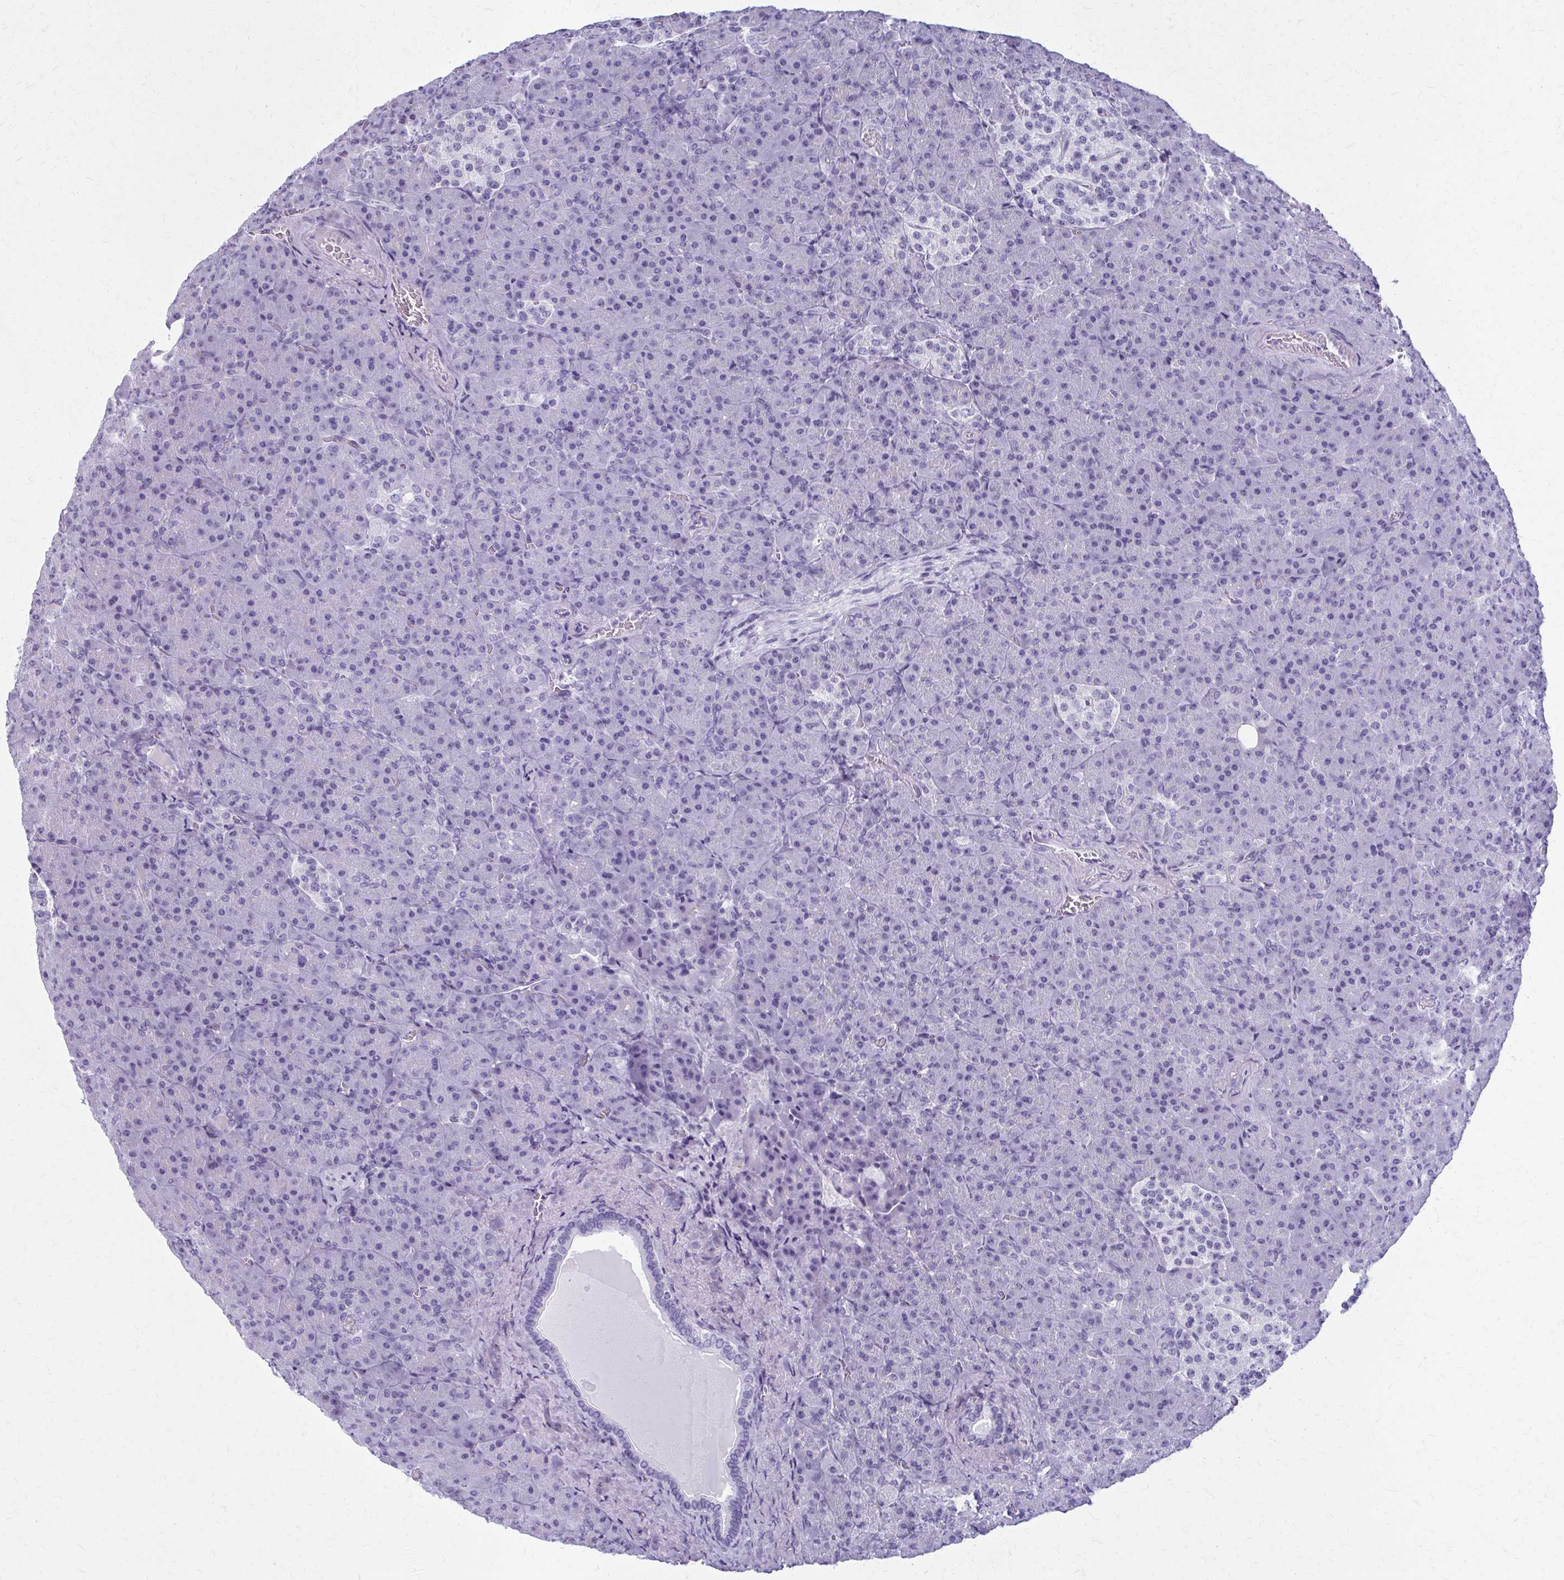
{"staining": {"intensity": "negative", "quantity": "none", "location": "none"}, "tissue": "pancreas", "cell_type": "Exocrine glandular cells", "image_type": "normal", "snomed": [{"axis": "morphology", "description": "Normal tissue, NOS"}, {"axis": "topography", "description": "Pancreas"}], "caption": "Immunohistochemistry (IHC) photomicrograph of benign pancreas: pancreas stained with DAB reveals no significant protein positivity in exocrine glandular cells.", "gene": "ZDHHC7", "patient": {"sex": "female", "age": 74}}